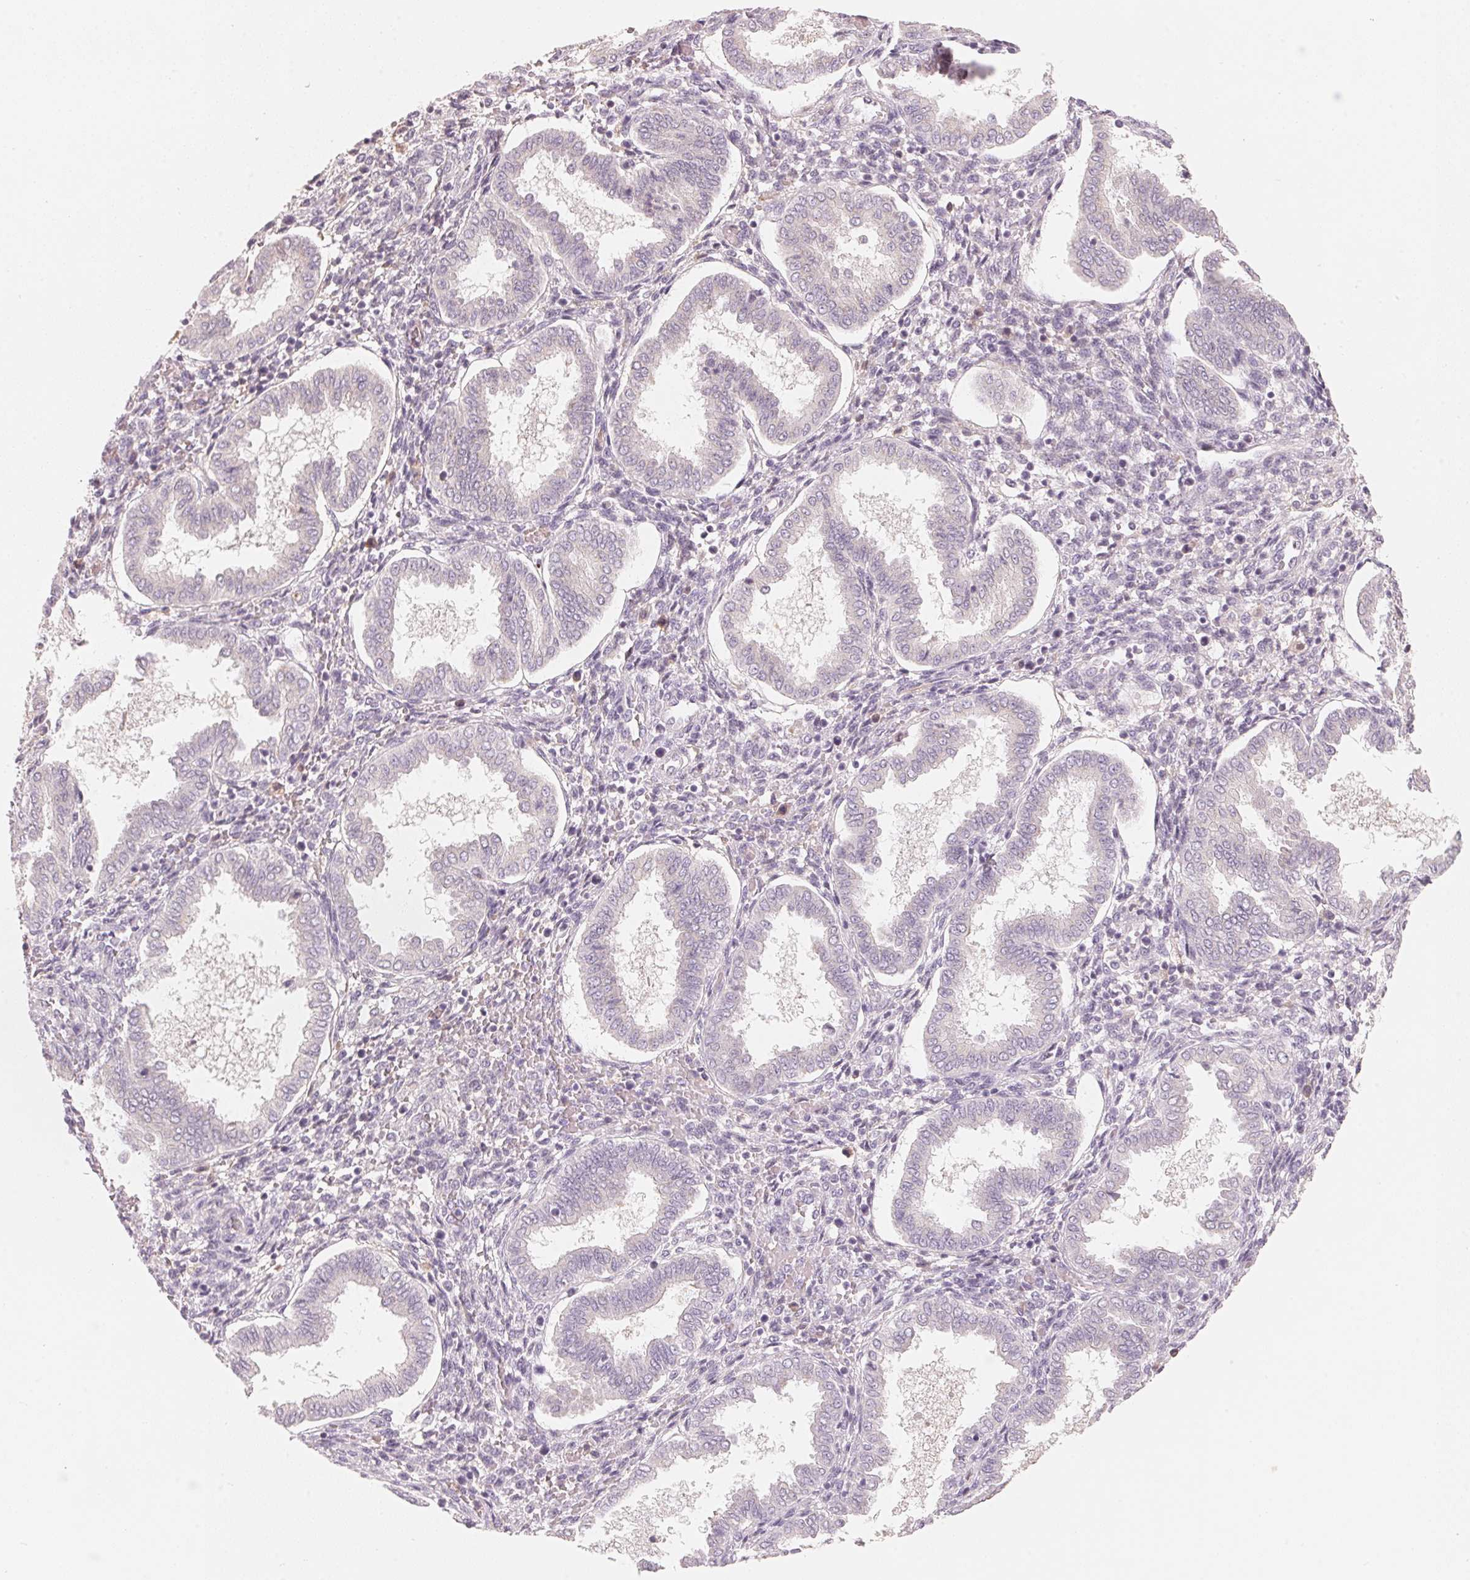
{"staining": {"intensity": "negative", "quantity": "none", "location": "none"}, "tissue": "endometrium", "cell_type": "Cells in endometrial stroma", "image_type": "normal", "snomed": [{"axis": "morphology", "description": "Normal tissue, NOS"}, {"axis": "topography", "description": "Endometrium"}], "caption": "Immunohistochemistry (IHC) of unremarkable endometrium shows no expression in cells in endometrial stroma.", "gene": "CFHR2", "patient": {"sex": "female", "age": 24}}